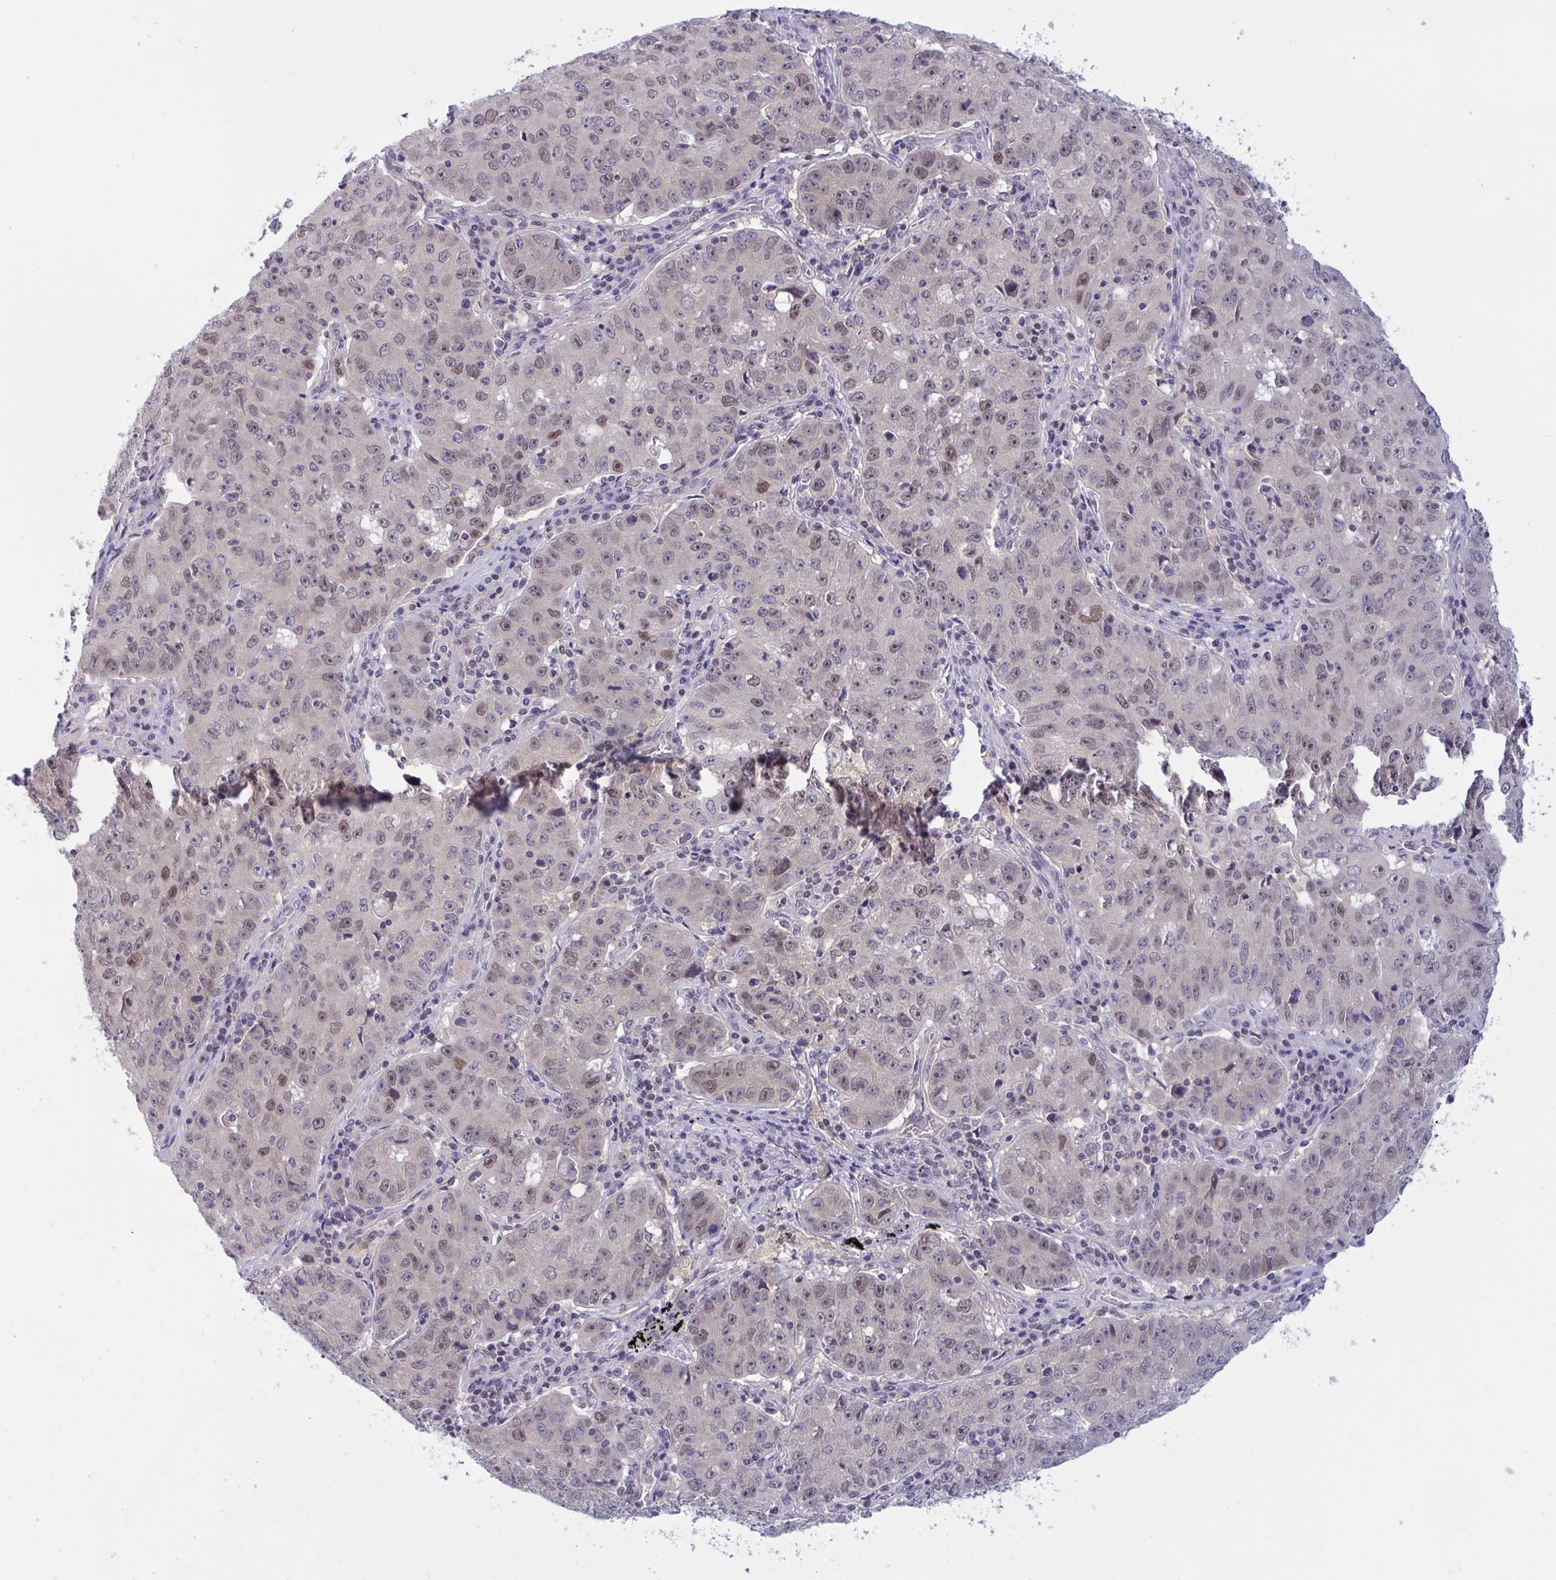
{"staining": {"intensity": "weak", "quantity": "25%-75%", "location": "nuclear"}, "tissue": "lung cancer", "cell_type": "Tumor cells", "image_type": "cancer", "snomed": [{"axis": "morphology", "description": "Normal morphology"}, {"axis": "morphology", "description": "Adenocarcinoma, NOS"}, {"axis": "topography", "description": "Lymph node"}, {"axis": "topography", "description": "Lung"}], "caption": "Immunohistochemical staining of human adenocarcinoma (lung) reveals low levels of weak nuclear expression in about 25%-75% of tumor cells.", "gene": "TSN", "patient": {"sex": "female", "age": 57}}